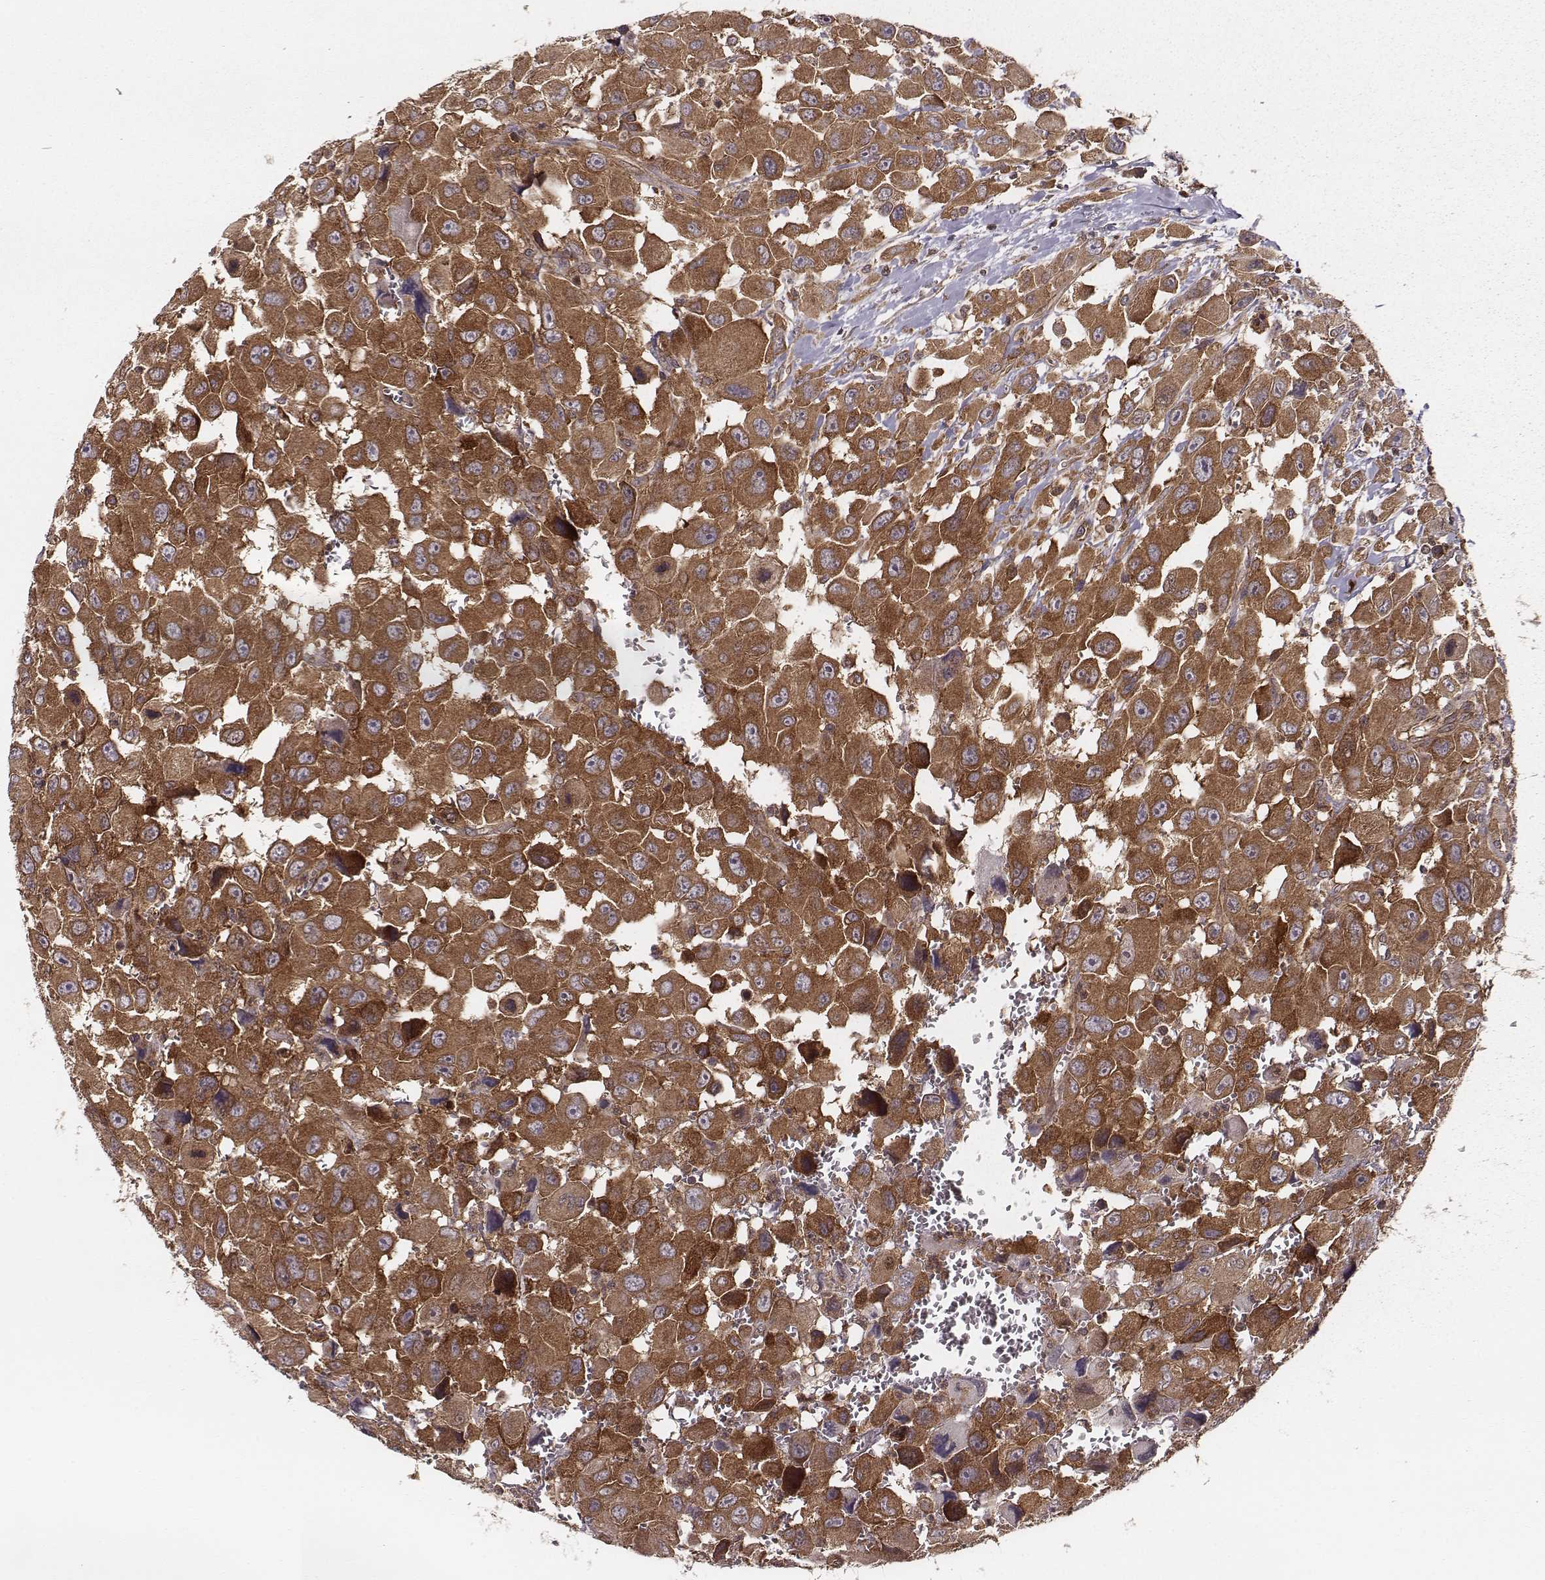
{"staining": {"intensity": "strong", "quantity": ">75%", "location": "cytoplasmic/membranous"}, "tissue": "head and neck cancer", "cell_type": "Tumor cells", "image_type": "cancer", "snomed": [{"axis": "morphology", "description": "Squamous cell carcinoma, NOS"}, {"axis": "morphology", "description": "Squamous cell carcinoma, metastatic, NOS"}, {"axis": "topography", "description": "Oral tissue"}, {"axis": "topography", "description": "Head-Neck"}], "caption": "Strong cytoplasmic/membranous staining is present in approximately >75% of tumor cells in head and neck cancer.", "gene": "VPS26A", "patient": {"sex": "female", "age": 85}}